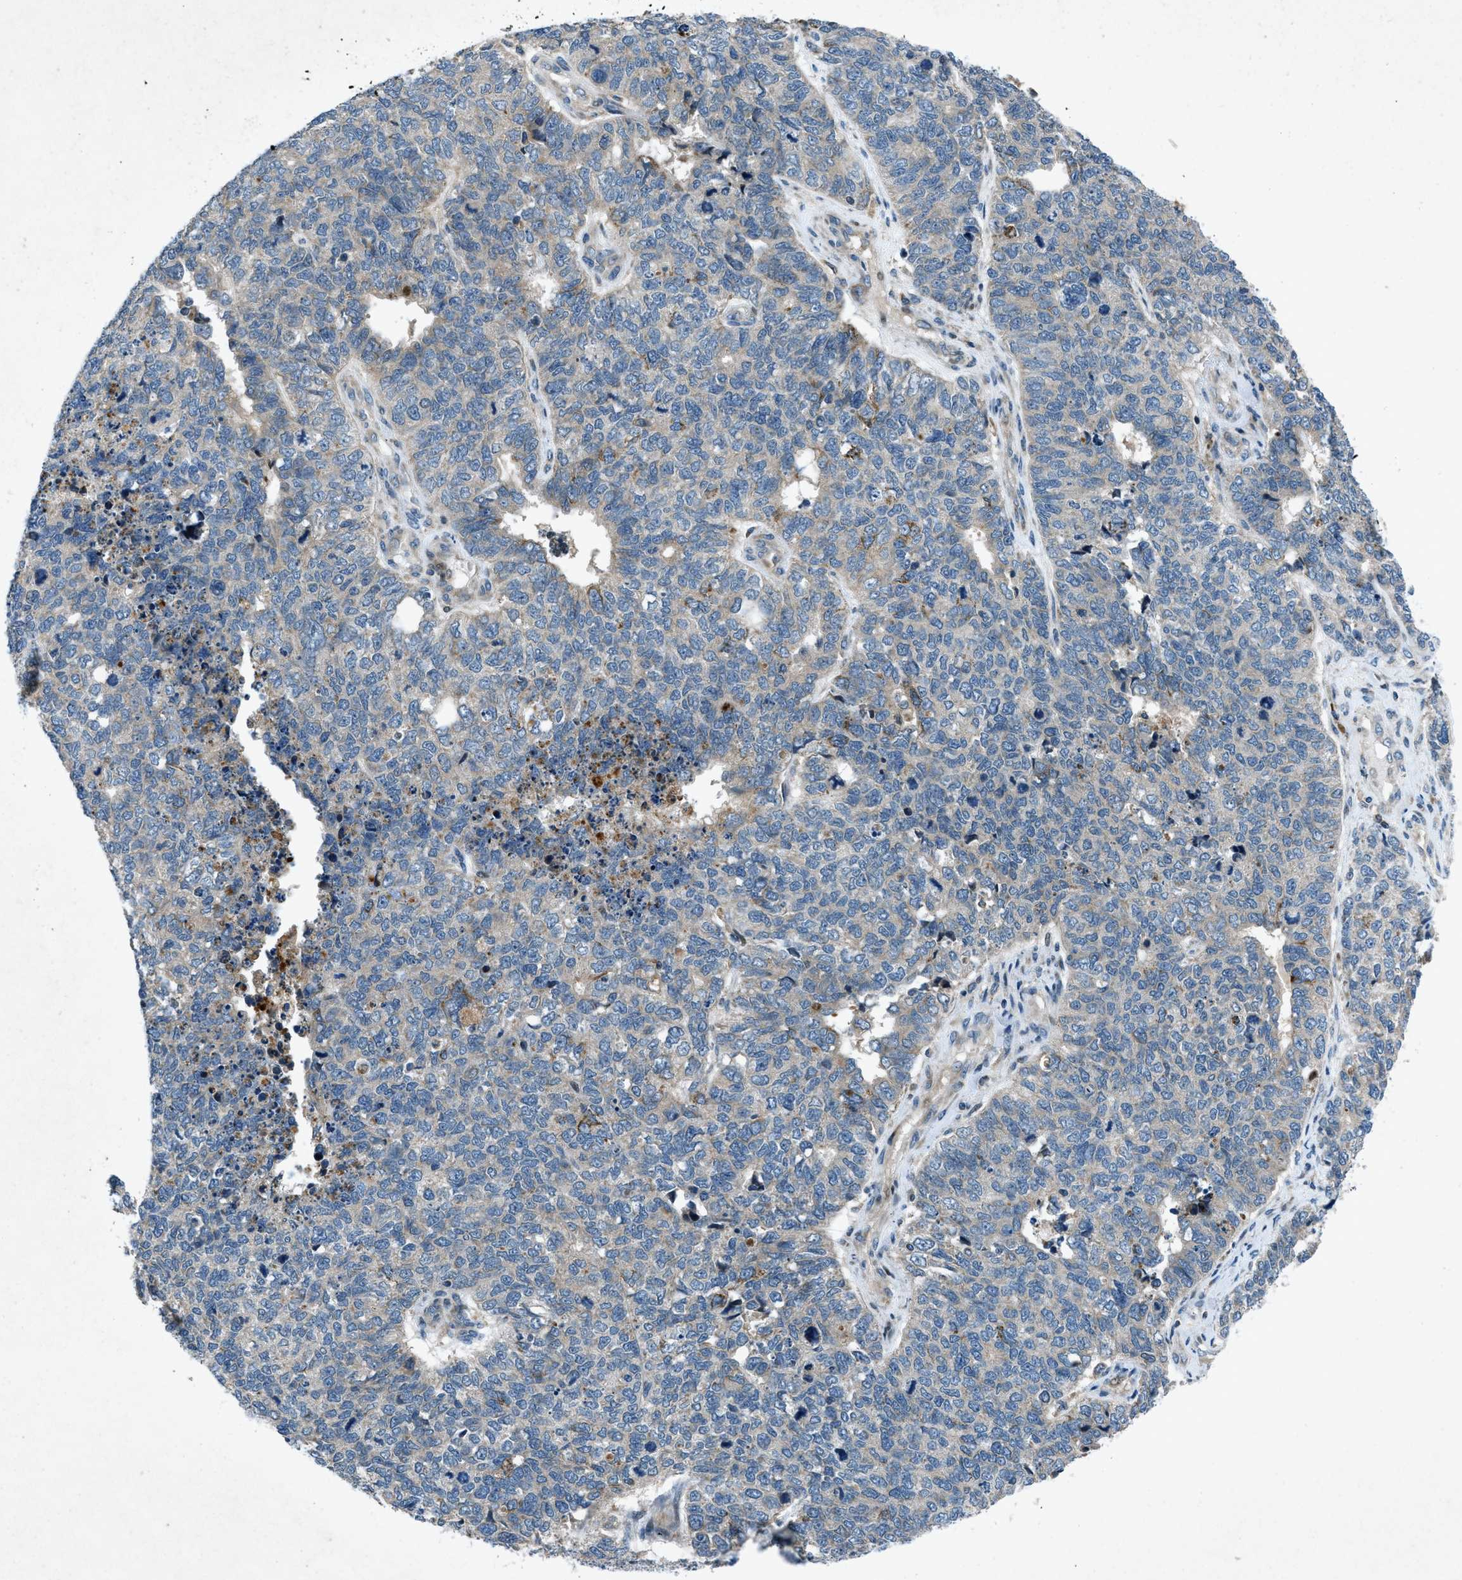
{"staining": {"intensity": "moderate", "quantity": "<25%", "location": "cytoplasmic/membranous"}, "tissue": "cervical cancer", "cell_type": "Tumor cells", "image_type": "cancer", "snomed": [{"axis": "morphology", "description": "Squamous cell carcinoma, NOS"}, {"axis": "topography", "description": "Cervix"}], "caption": "Moderate cytoplasmic/membranous positivity for a protein is seen in about <25% of tumor cells of cervical cancer using immunohistochemistry (IHC).", "gene": "CLEC2D", "patient": {"sex": "female", "age": 63}}